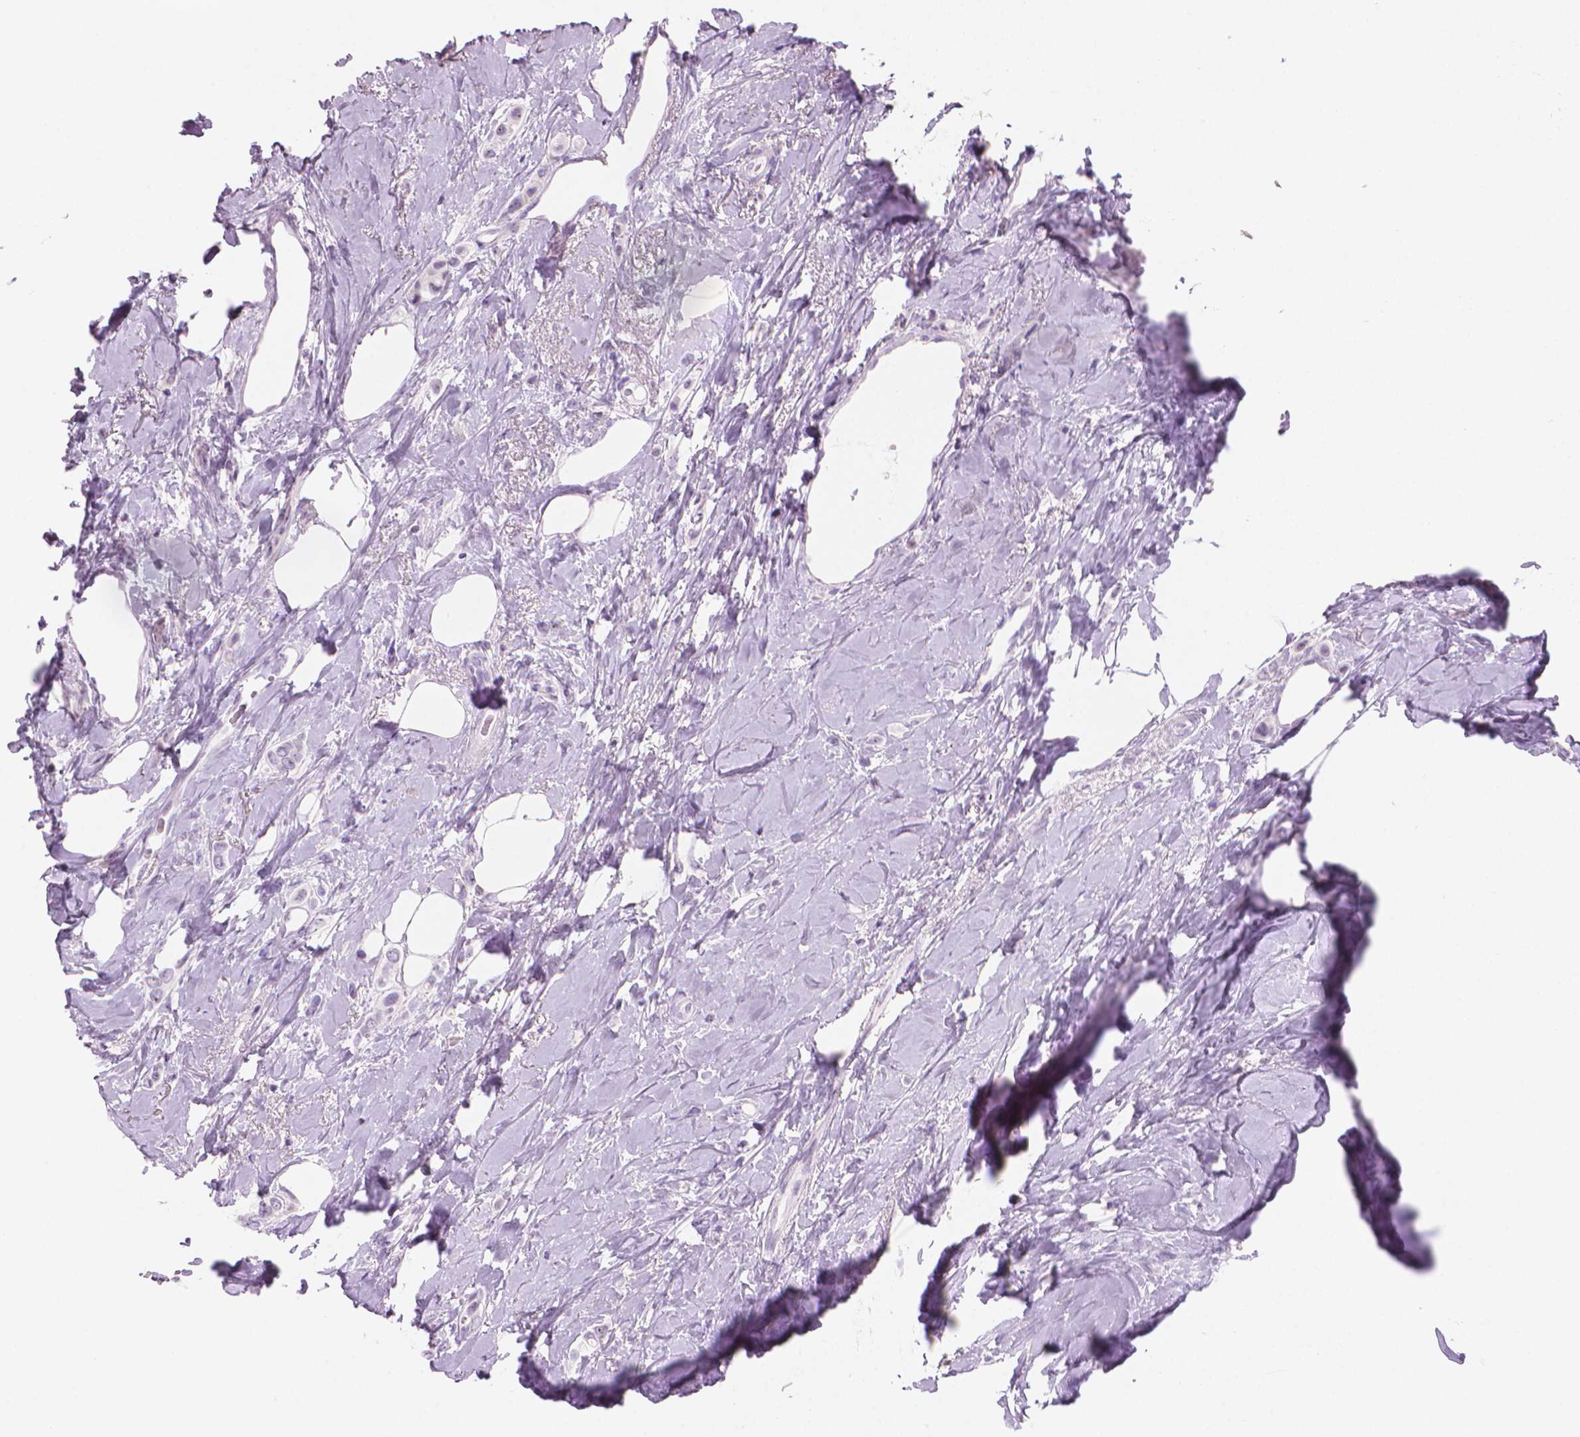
{"staining": {"intensity": "negative", "quantity": "none", "location": "none"}, "tissue": "breast cancer", "cell_type": "Tumor cells", "image_type": "cancer", "snomed": [{"axis": "morphology", "description": "Lobular carcinoma"}, {"axis": "topography", "description": "Breast"}], "caption": "The photomicrograph displays no significant expression in tumor cells of lobular carcinoma (breast).", "gene": "ENSG00000187186", "patient": {"sex": "female", "age": 66}}